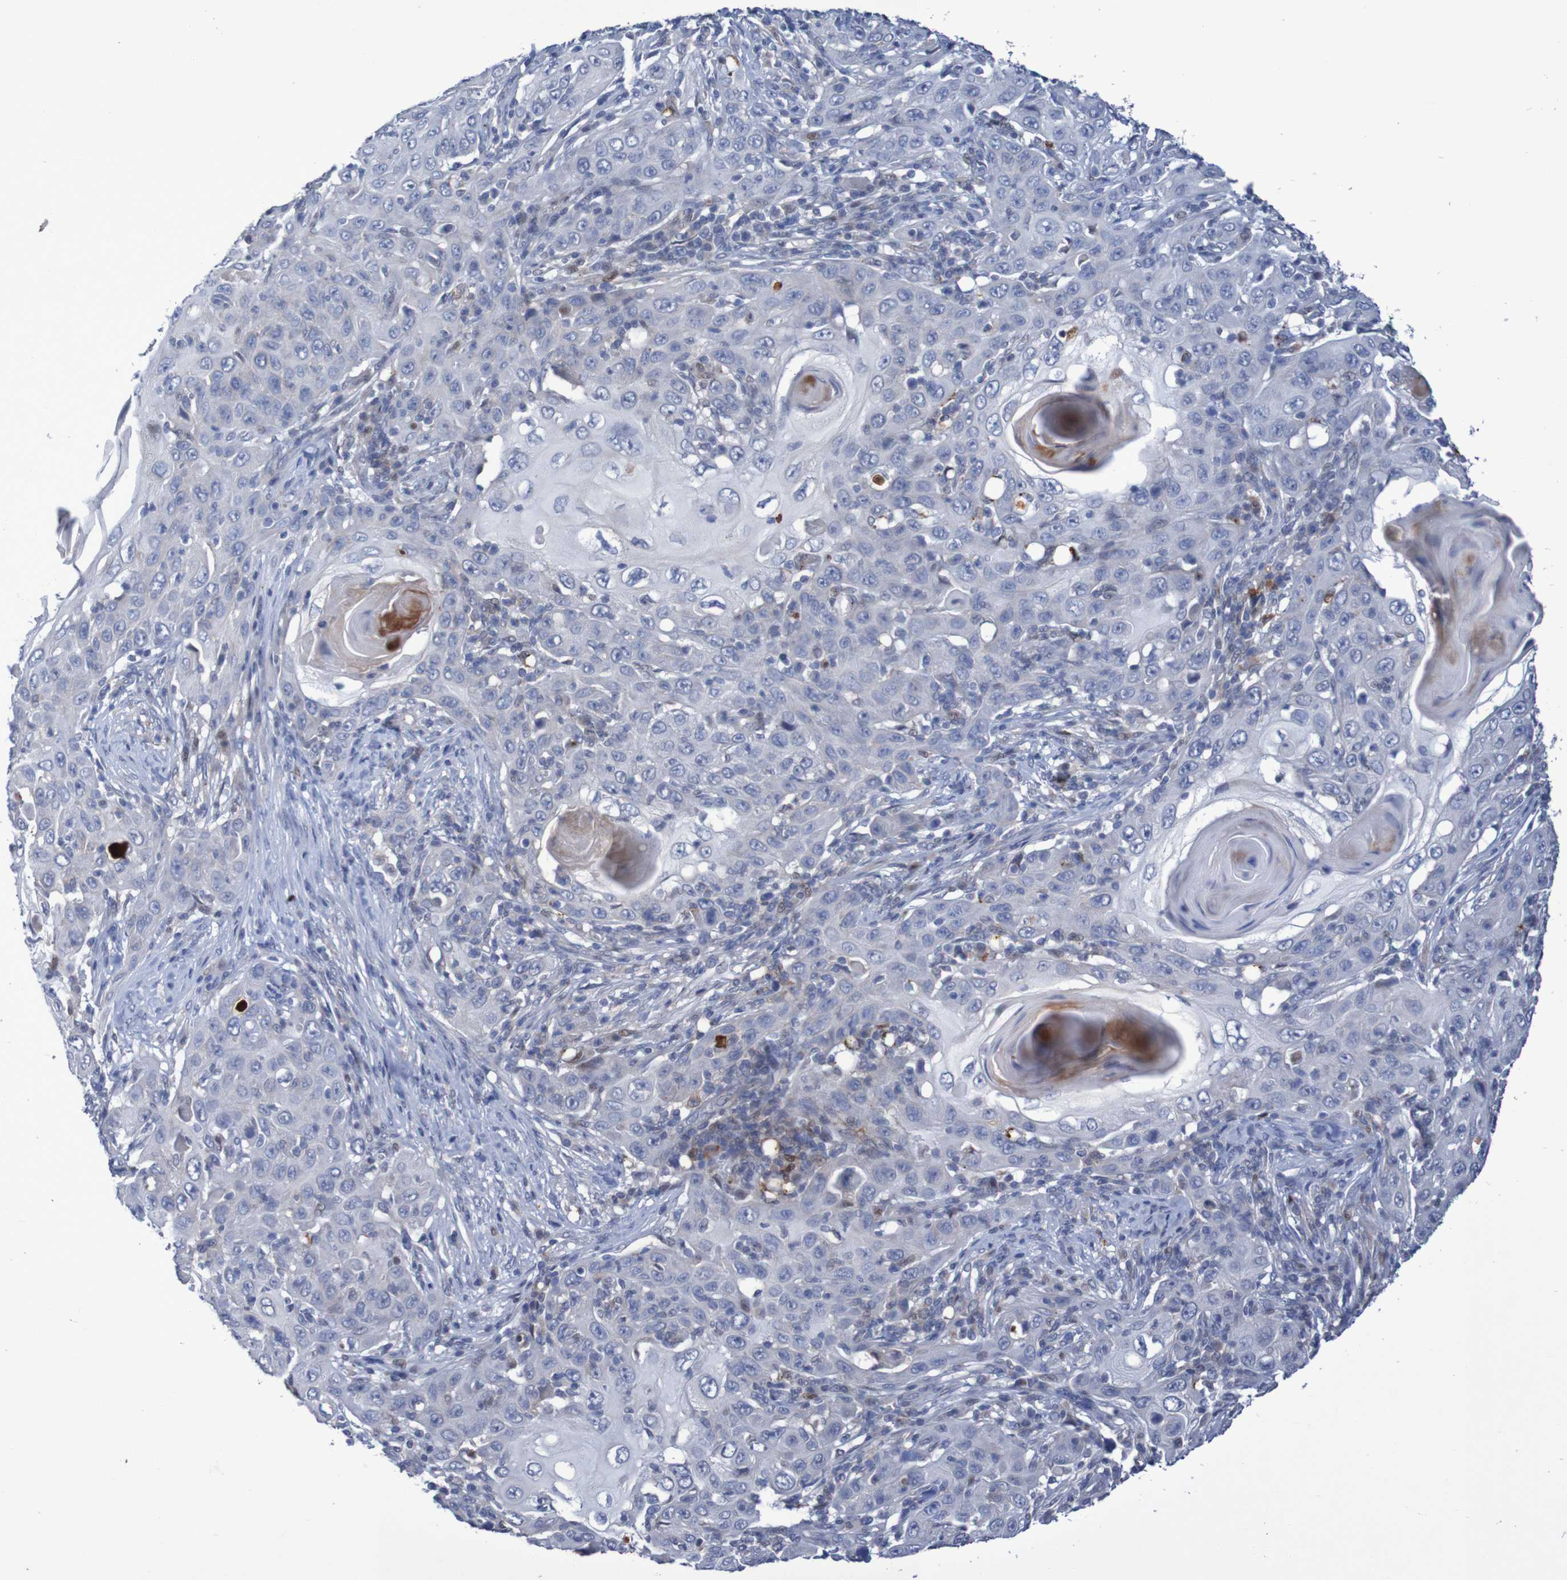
{"staining": {"intensity": "negative", "quantity": "none", "location": "none"}, "tissue": "skin cancer", "cell_type": "Tumor cells", "image_type": "cancer", "snomed": [{"axis": "morphology", "description": "Squamous cell carcinoma, NOS"}, {"axis": "topography", "description": "Skin"}], "caption": "Histopathology image shows no protein positivity in tumor cells of squamous cell carcinoma (skin) tissue. (Stains: DAB (3,3'-diaminobenzidine) immunohistochemistry (IHC) with hematoxylin counter stain, Microscopy: brightfield microscopy at high magnification).", "gene": "FBP2", "patient": {"sex": "female", "age": 88}}